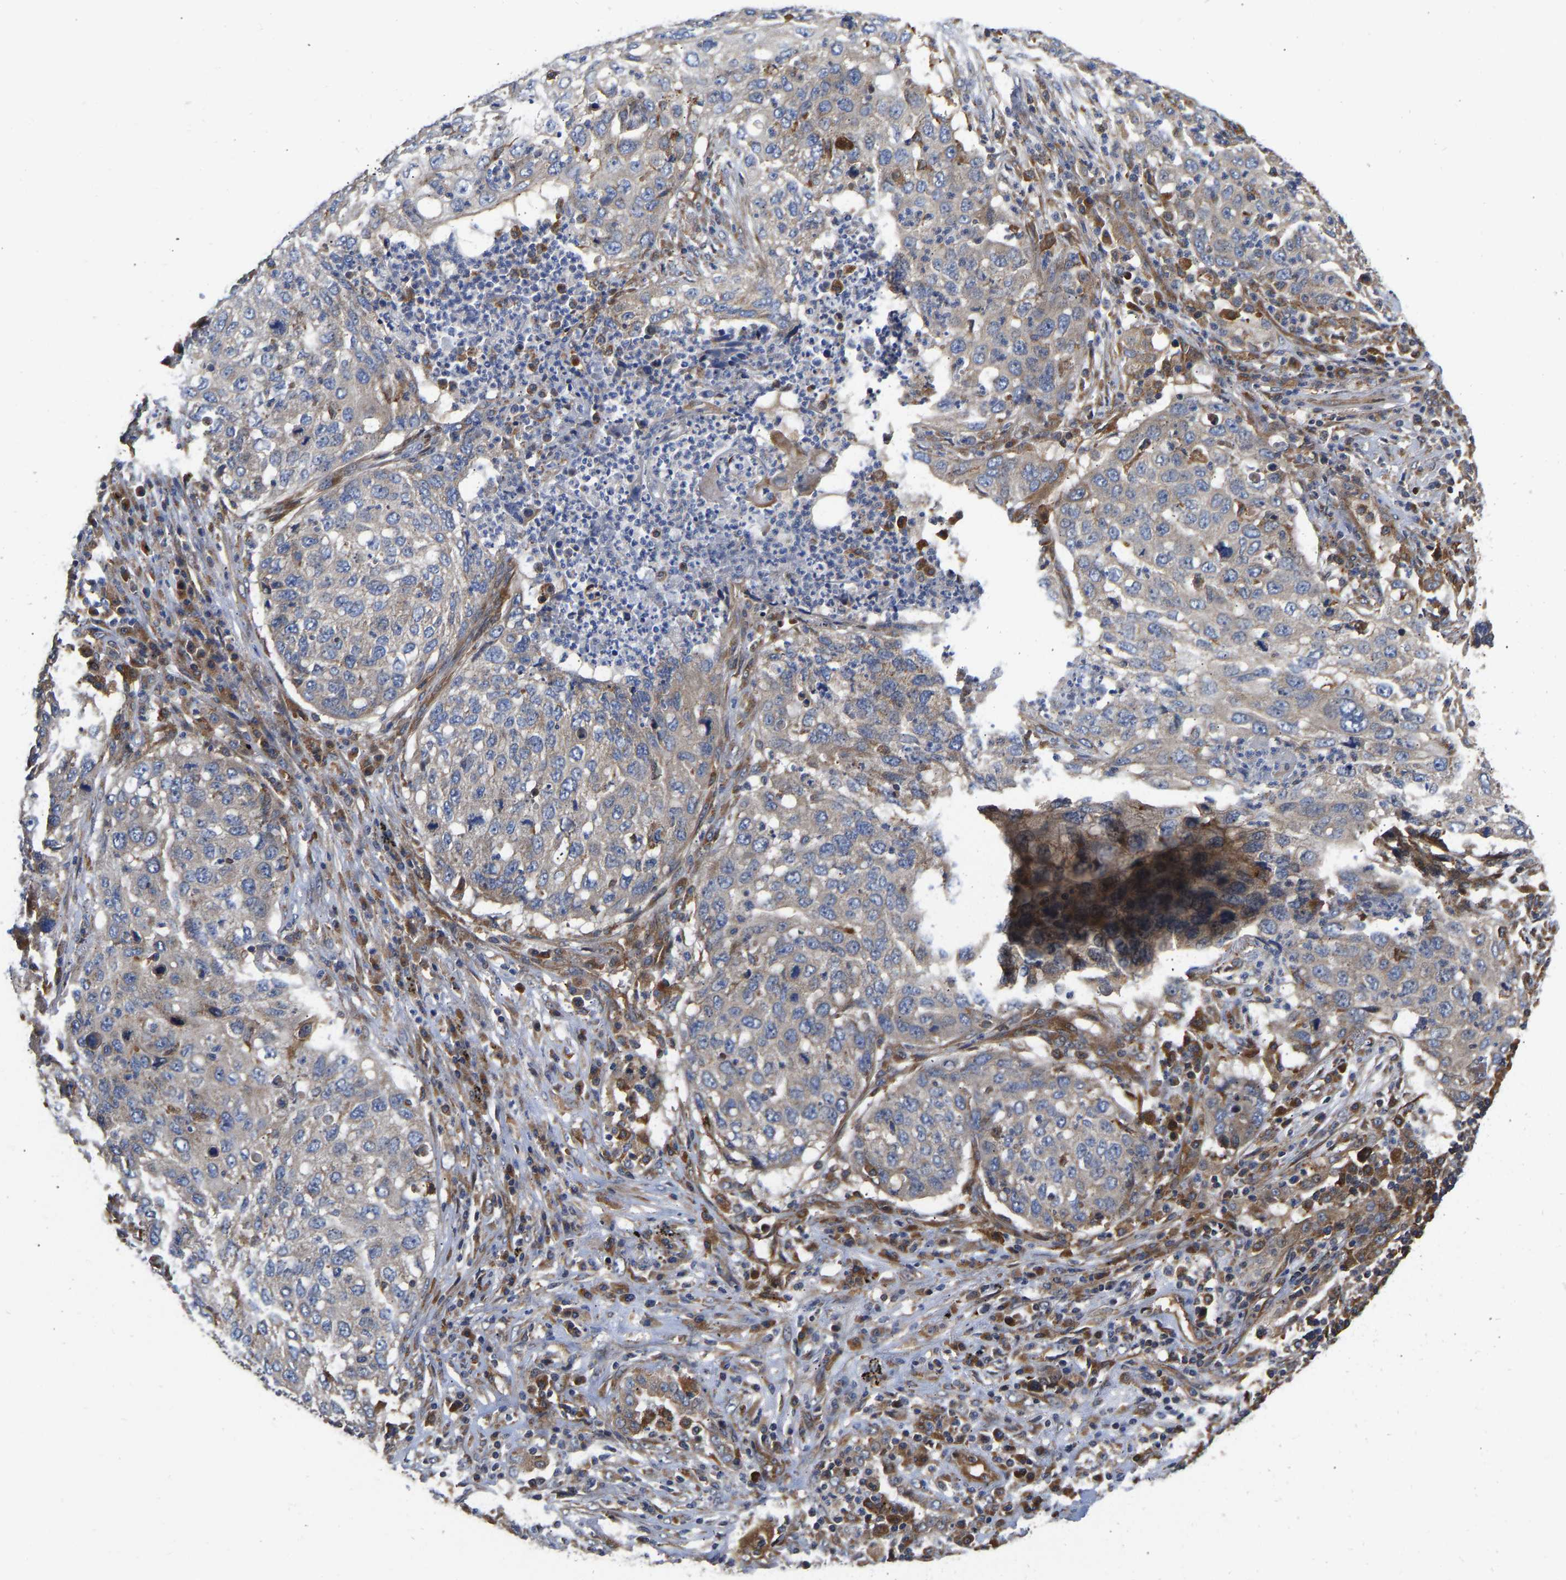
{"staining": {"intensity": "moderate", "quantity": "<25%", "location": "cytoplasmic/membranous"}, "tissue": "lung cancer", "cell_type": "Tumor cells", "image_type": "cancer", "snomed": [{"axis": "morphology", "description": "Squamous cell carcinoma, NOS"}, {"axis": "topography", "description": "Lung"}], "caption": "DAB (3,3'-diaminobenzidine) immunohistochemical staining of human lung cancer demonstrates moderate cytoplasmic/membranous protein positivity in about <25% of tumor cells. (IHC, brightfield microscopy, high magnification).", "gene": "FLNB", "patient": {"sex": "female", "age": 63}}